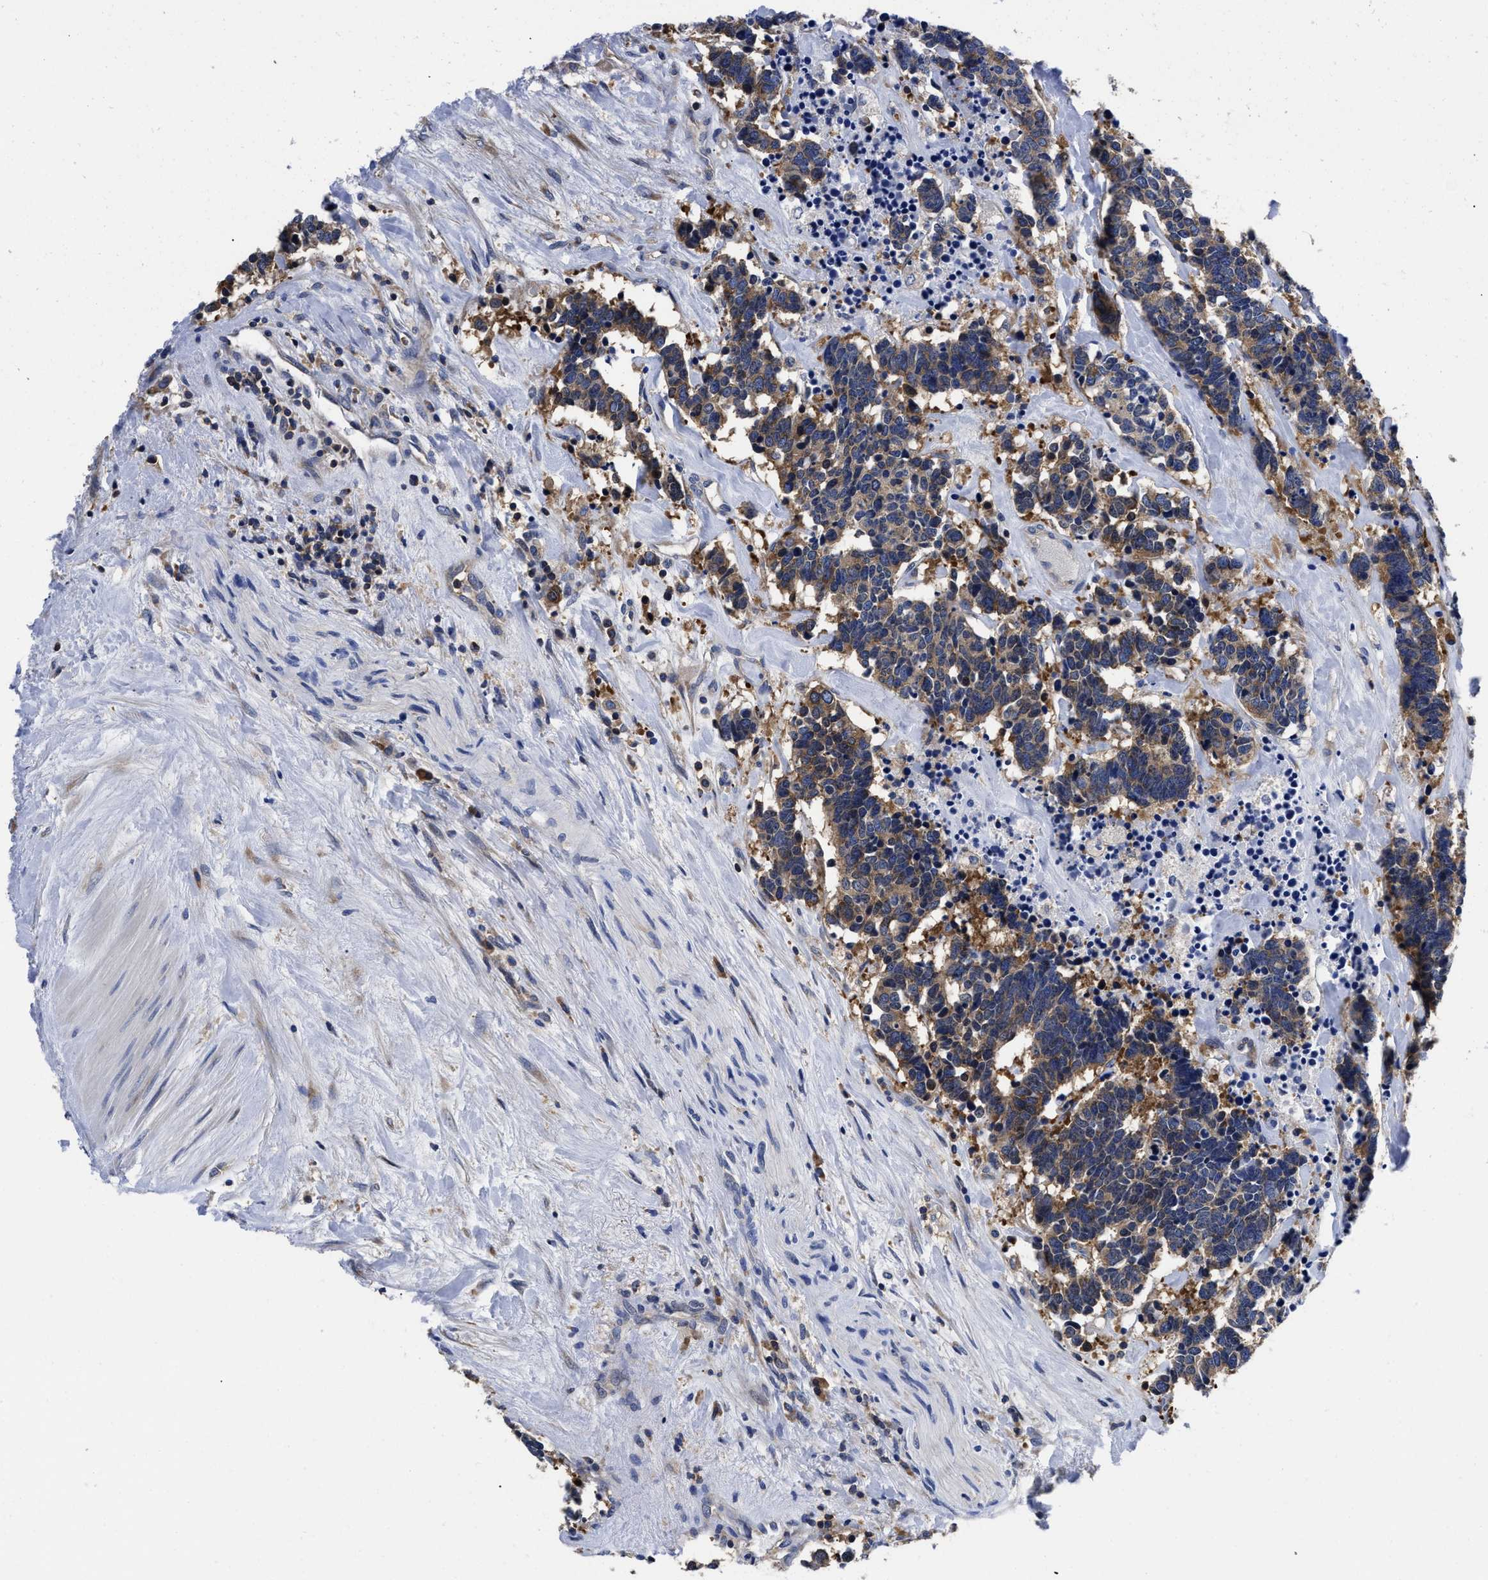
{"staining": {"intensity": "moderate", "quantity": ">75%", "location": "cytoplasmic/membranous"}, "tissue": "carcinoid", "cell_type": "Tumor cells", "image_type": "cancer", "snomed": [{"axis": "morphology", "description": "Carcinoma, NOS"}, {"axis": "morphology", "description": "Carcinoid, malignant, NOS"}, {"axis": "topography", "description": "Urinary bladder"}], "caption": "Carcinoid stained with DAB (3,3'-diaminobenzidine) immunohistochemistry (IHC) reveals medium levels of moderate cytoplasmic/membranous expression in approximately >75% of tumor cells.", "gene": "YARS1", "patient": {"sex": "male", "age": 57}}